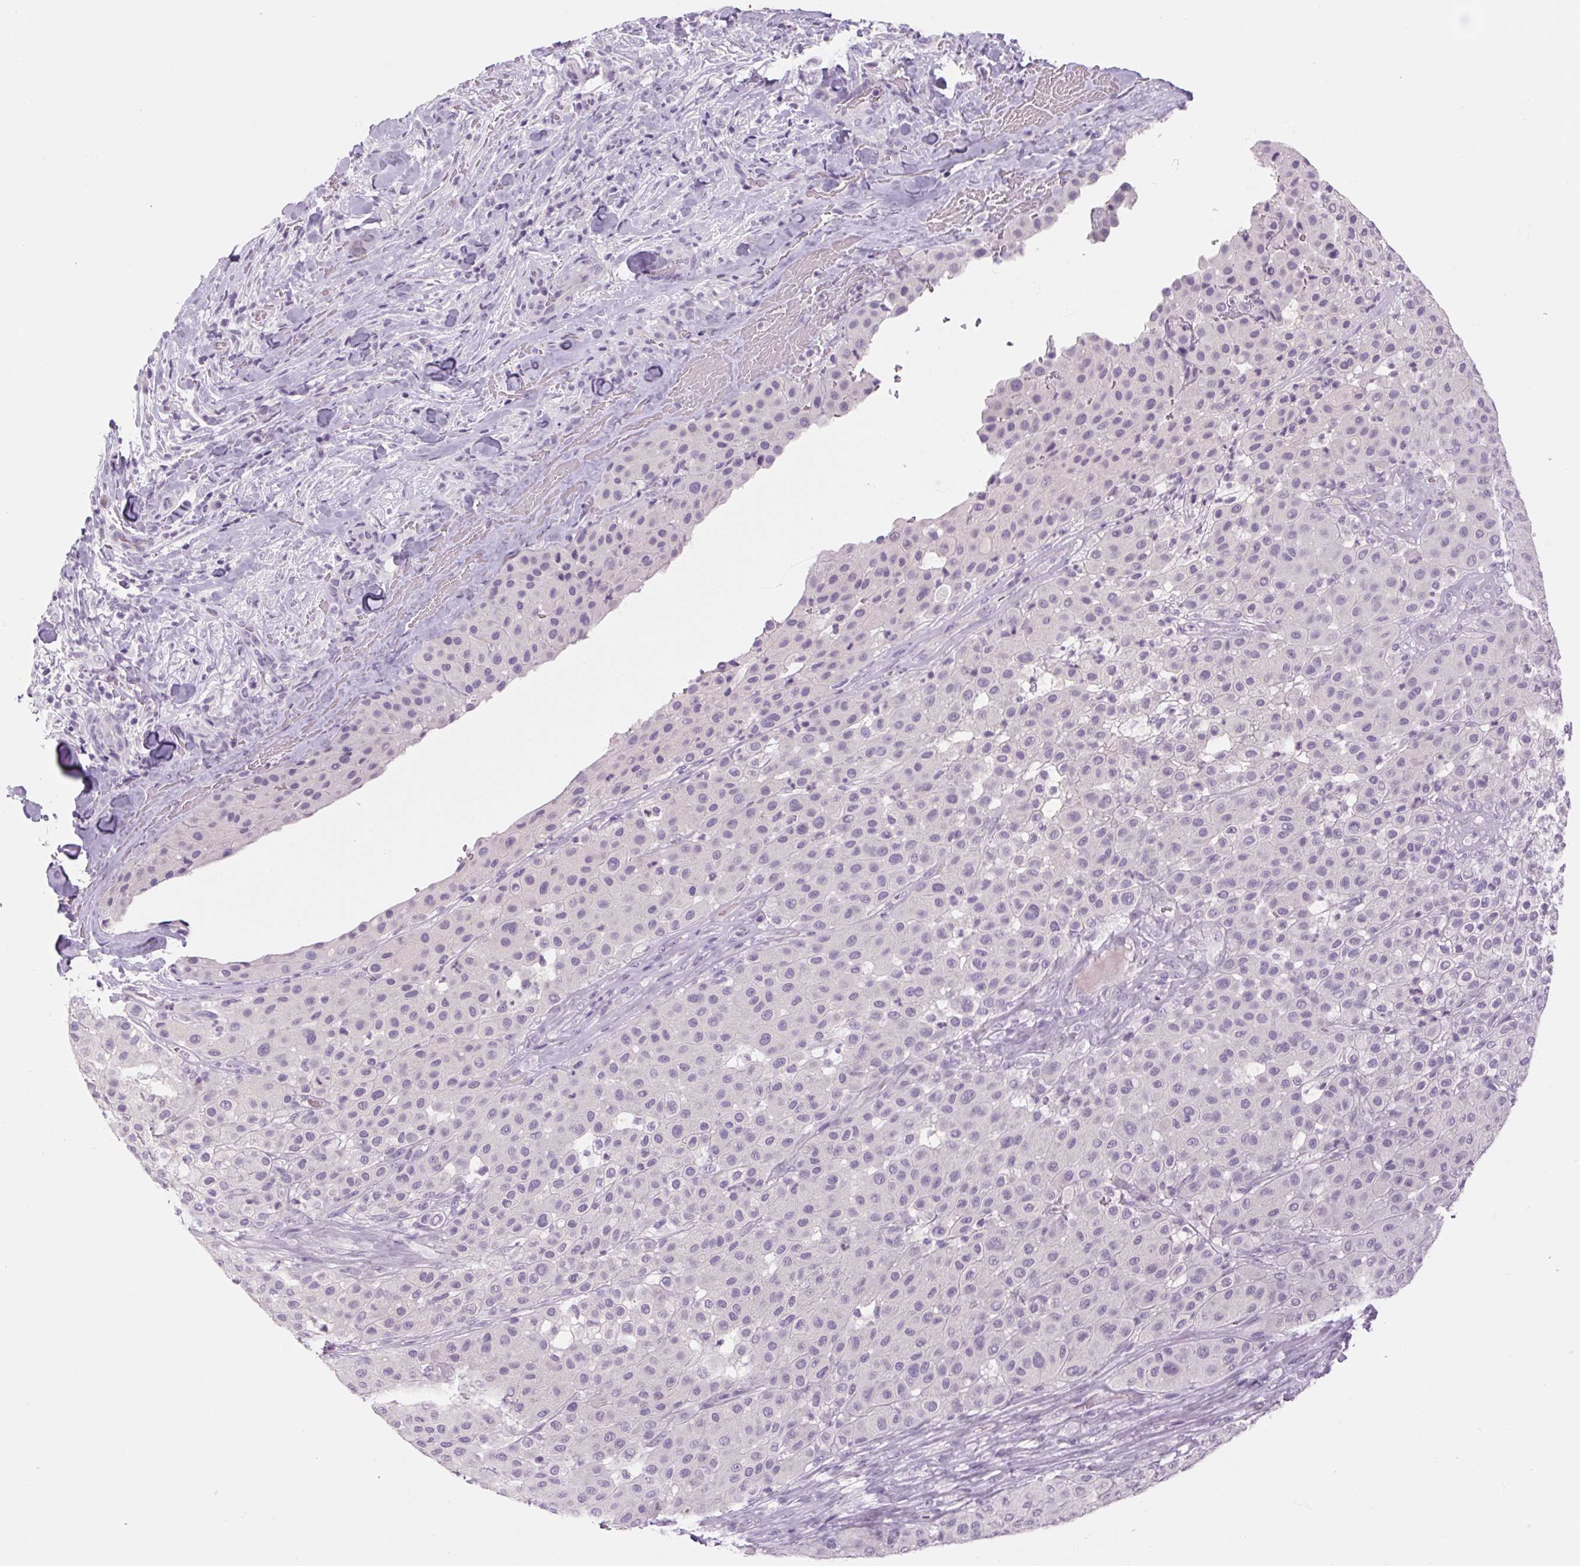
{"staining": {"intensity": "negative", "quantity": "none", "location": "none"}, "tissue": "melanoma", "cell_type": "Tumor cells", "image_type": "cancer", "snomed": [{"axis": "morphology", "description": "Malignant melanoma, Metastatic site"}, {"axis": "topography", "description": "Smooth muscle"}], "caption": "Immunohistochemistry histopathology image of human melanoma stained for a protein (brown), which demonstrates no staining in tumor cells. (Stains: DAB (3,3'-diaminobenzidine) IHC with hematoxylin counter stain, Microscopy: brightfield microscopy at high magnification).", "gene": "RPTN", "patient": {"sex": "male", "age": 41}}